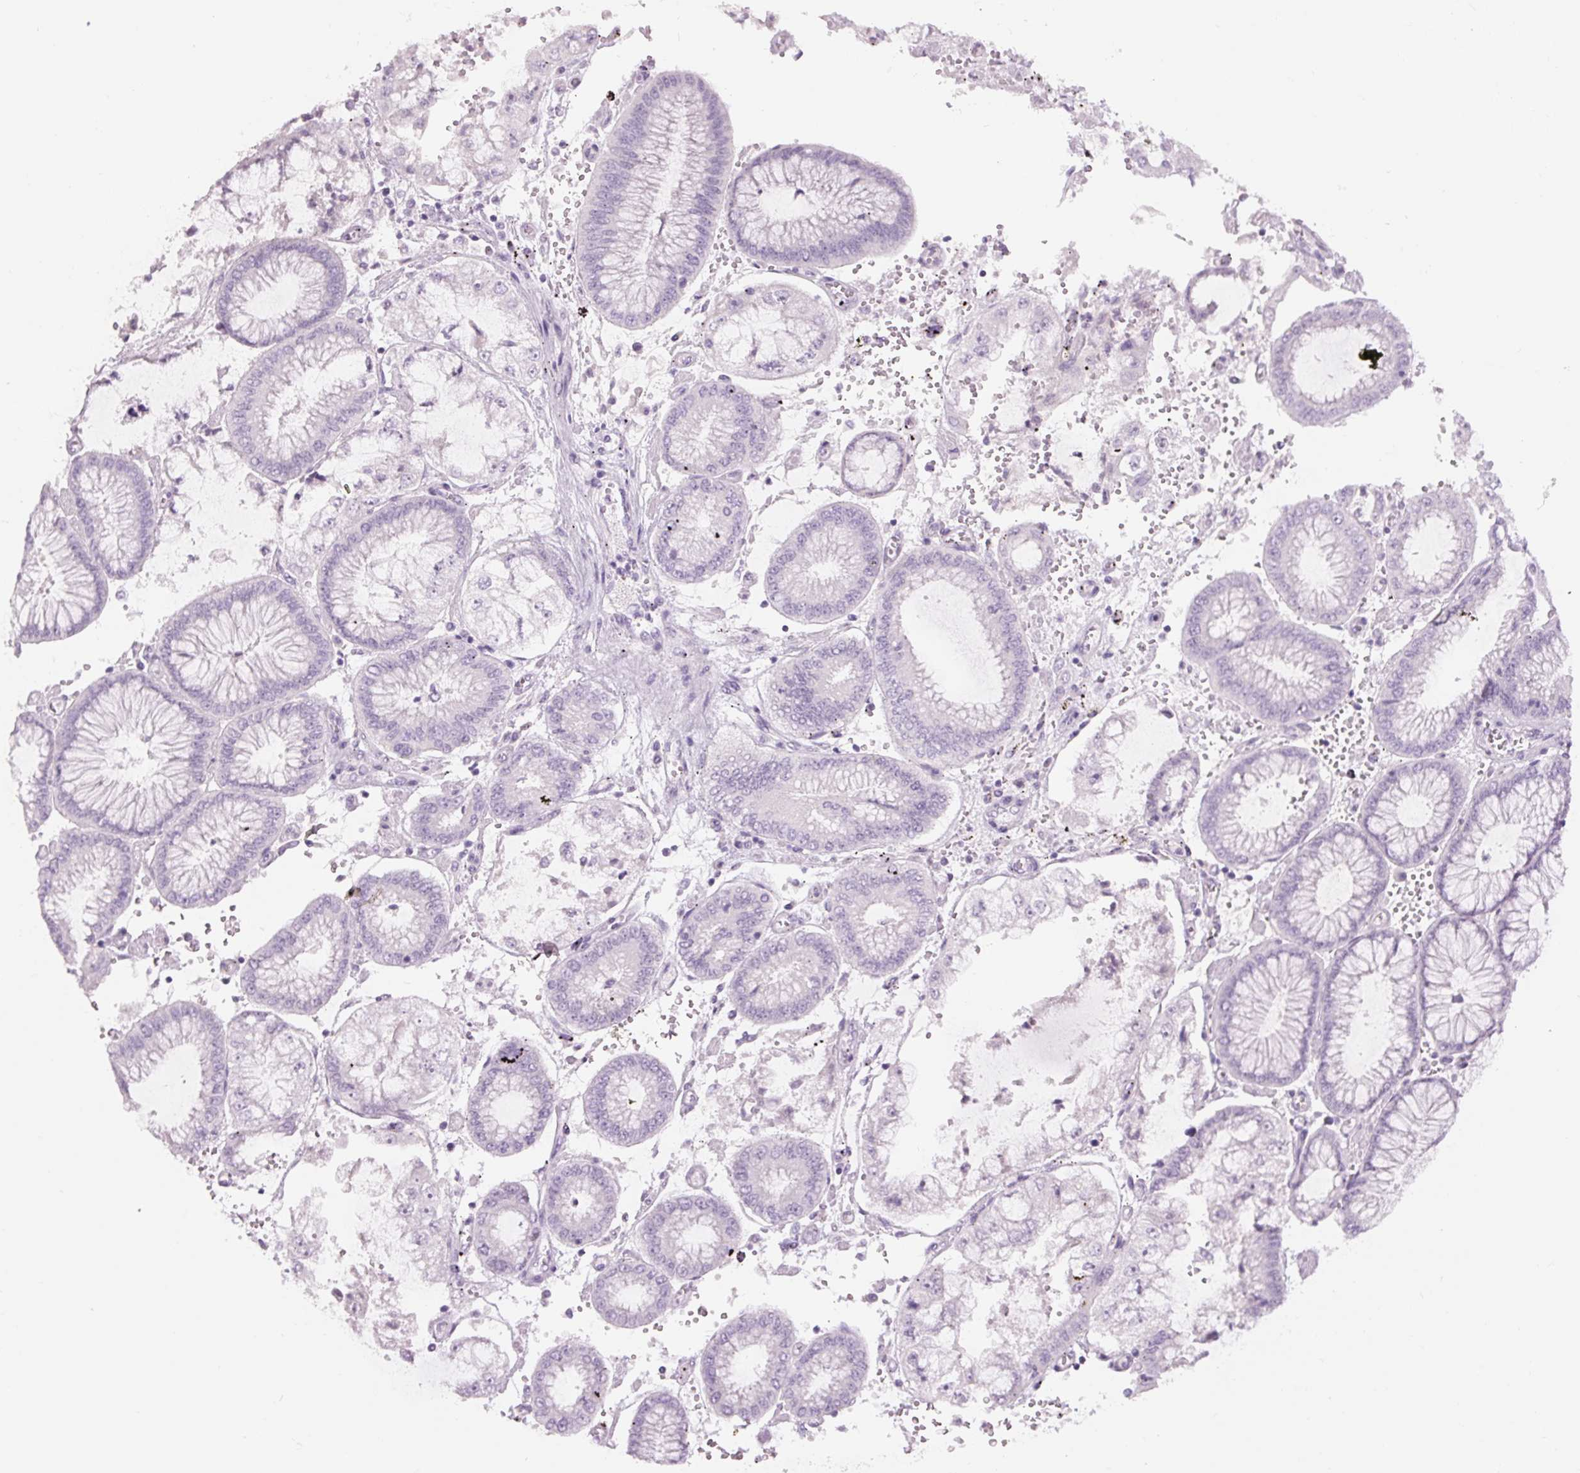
{"staining": {"intensity": "negative", "quantity": "none", "location": "none"}, "tissue": "stomach cancer", "cell_type": "Tumor cells", "image_type": "cancer", "snomed": [{"axis": "morphology", "description": "Adenocarcinoma, NOS"}, {"axis": "topography", "description": "Stomach"}], "caption": "A micrograph of stomach adenocarcinoma stained for a protein exhibits no brown staining in tumor cells.", "gene": "SIX1", "patient": {"sex": "male", "age": 76}}